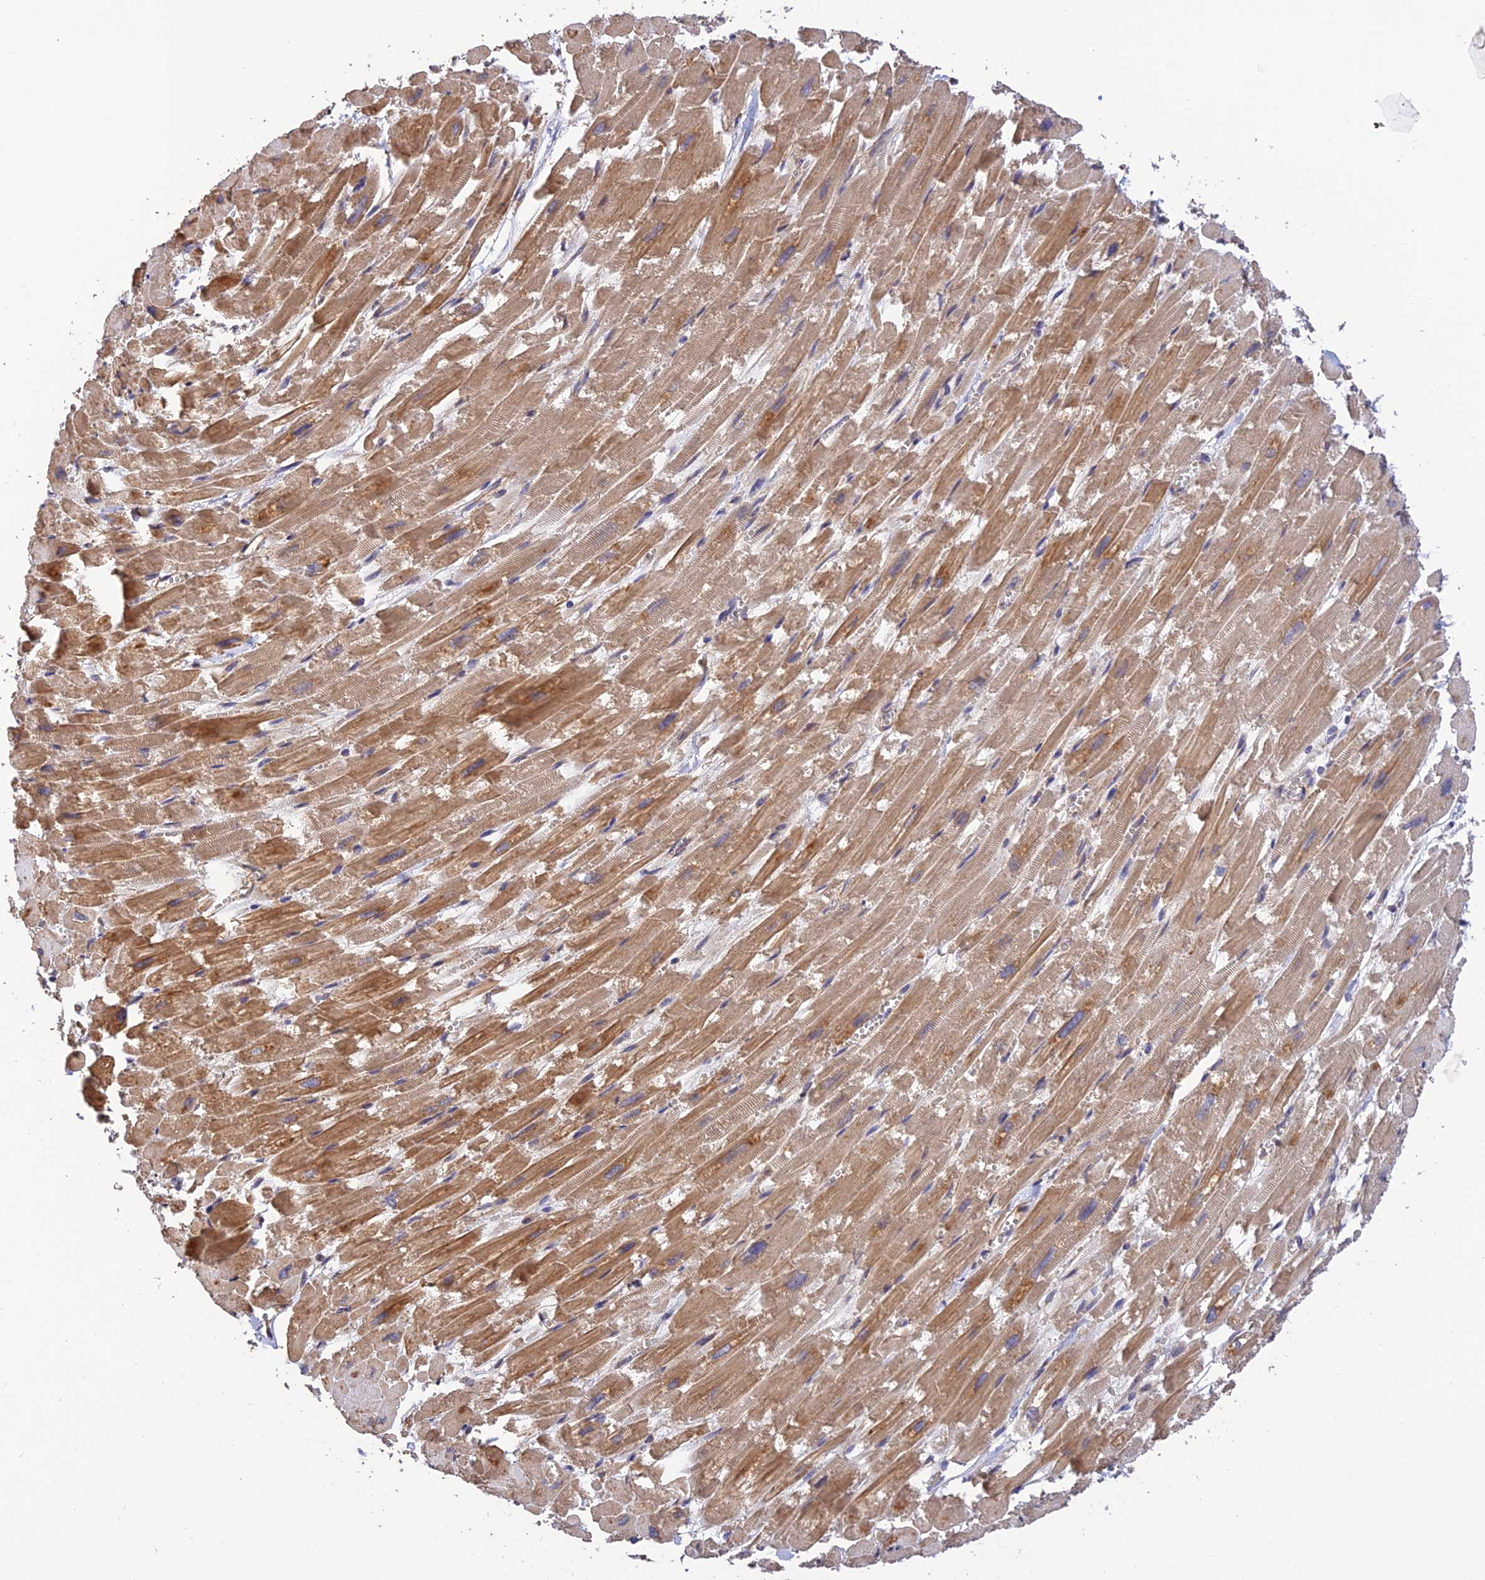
{"staining": {"intensity": "moderate", "quantity": ">75%", "location": "cytoplasmic/membranous"}, "tissue": "heart muscle", "cell_type": "Cardiomyocytes", "image_type": "normal", "snomed": [{"axis": "morphology", "description": "Normal tissue, NOS"}, {"axis": "topography", "description": "Heart"}], "caption": "Immunohistochemistry (DAB) staining of unremarkable heart muscle displays moderate cytoplasmic/membranous protein expression in about >75% of cardiomyocytes. (Stains: DAB in brown, nuclei in blue, Microscopy: brightfield microscopy at high magnification).", "gene": "CREBL2", "patient": {"sex": "male", "age": 54}}